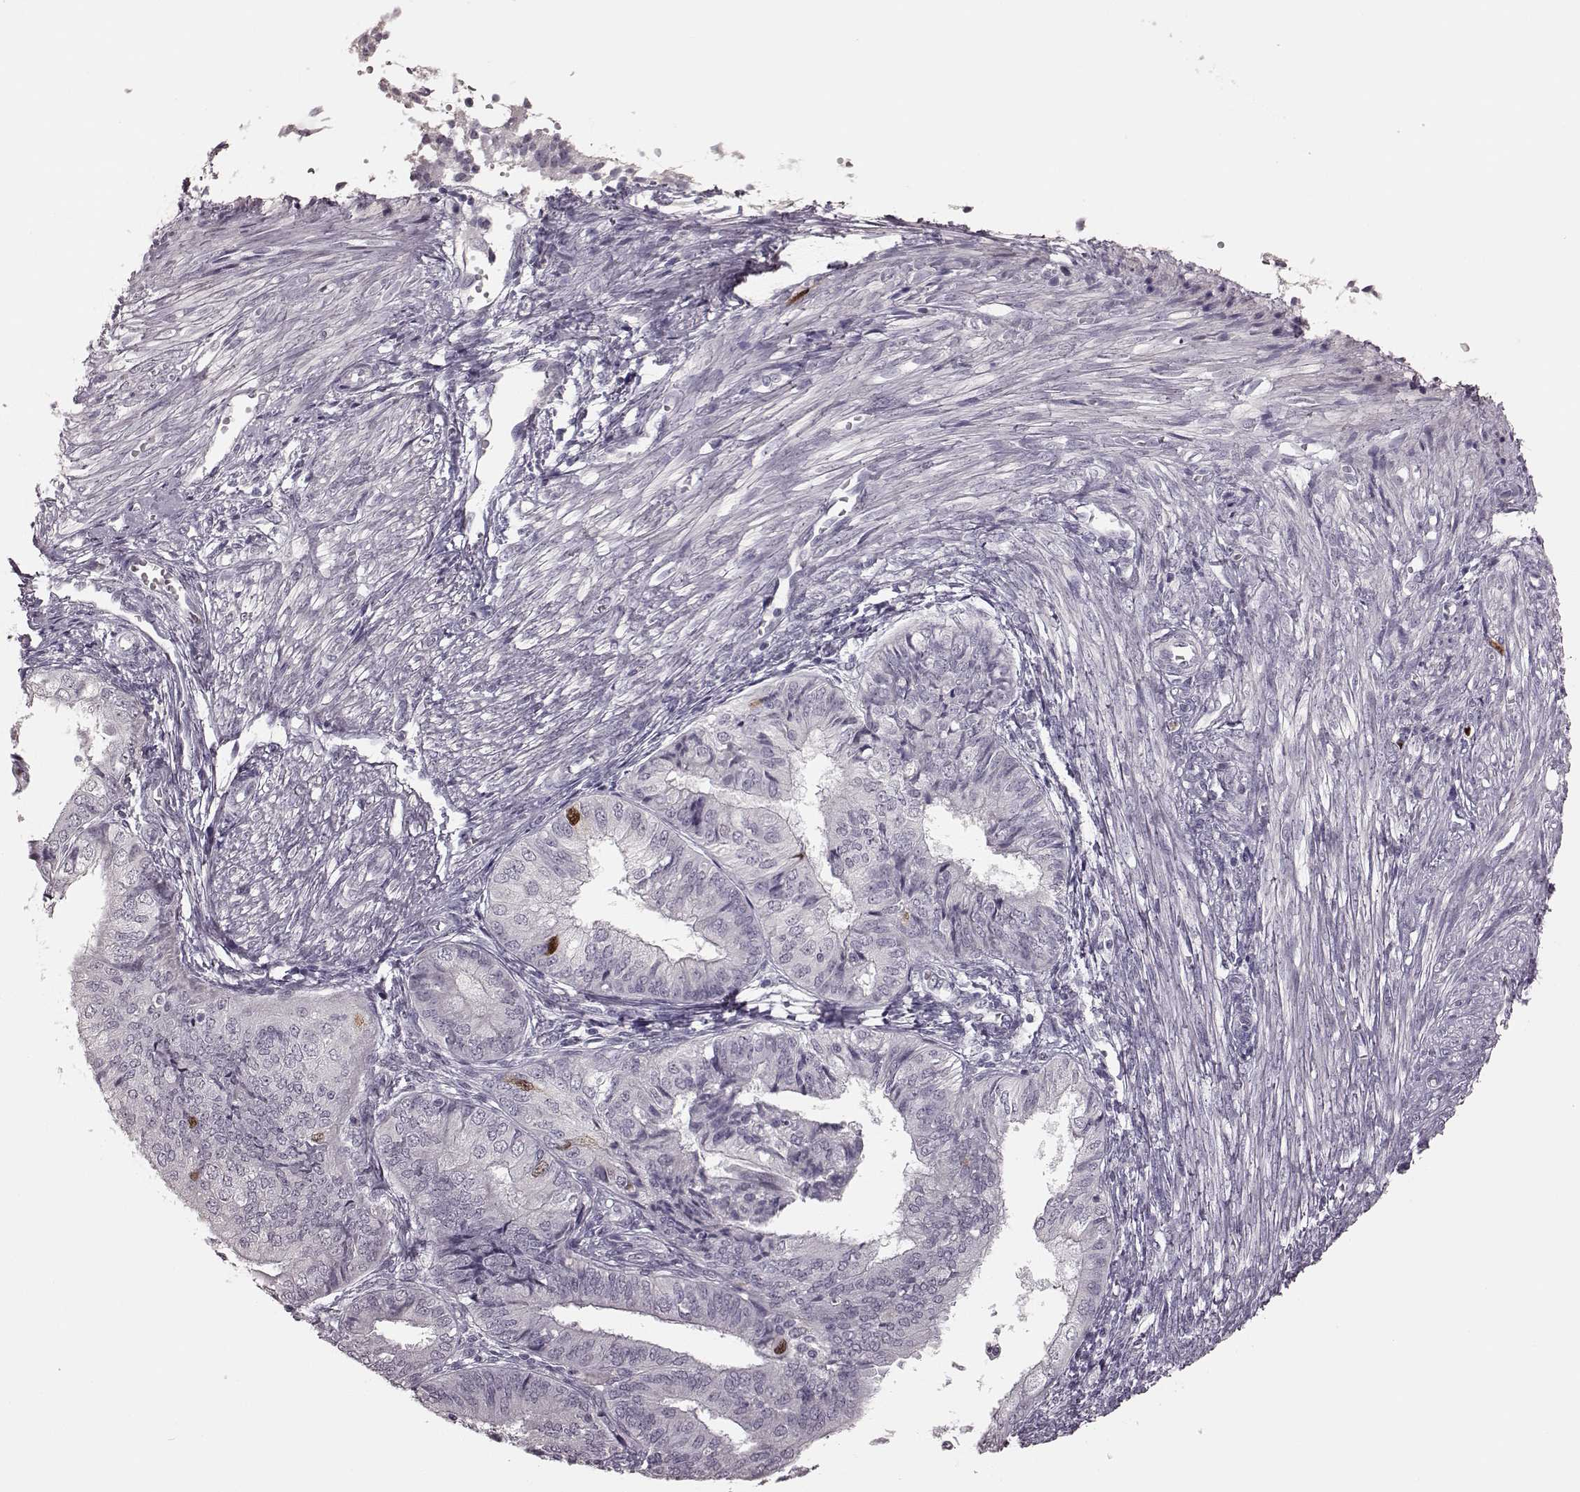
{"staining": {"intensity": "strong", "quantity": "<25%", "location": "nuclear"}, "tissue": "endometrial cancer", "cell_type": "Tumor cells", "image_type": "cancer", "snomed": [{"axis": "morphology", "description": "Adenocarcinoma, NOS"}, {"axis": "topography", "description": "Endometrium"}], "caption": "Protein staining of endometrial adenocarcinoma tissue demonstrates strong nuclear positivity in about <25% of tumor cells. (Brightfield microscopy of DAB IHC at high magnification).", "gene": "CCNA2", "patient": {"sex": "female", "age": 58}}